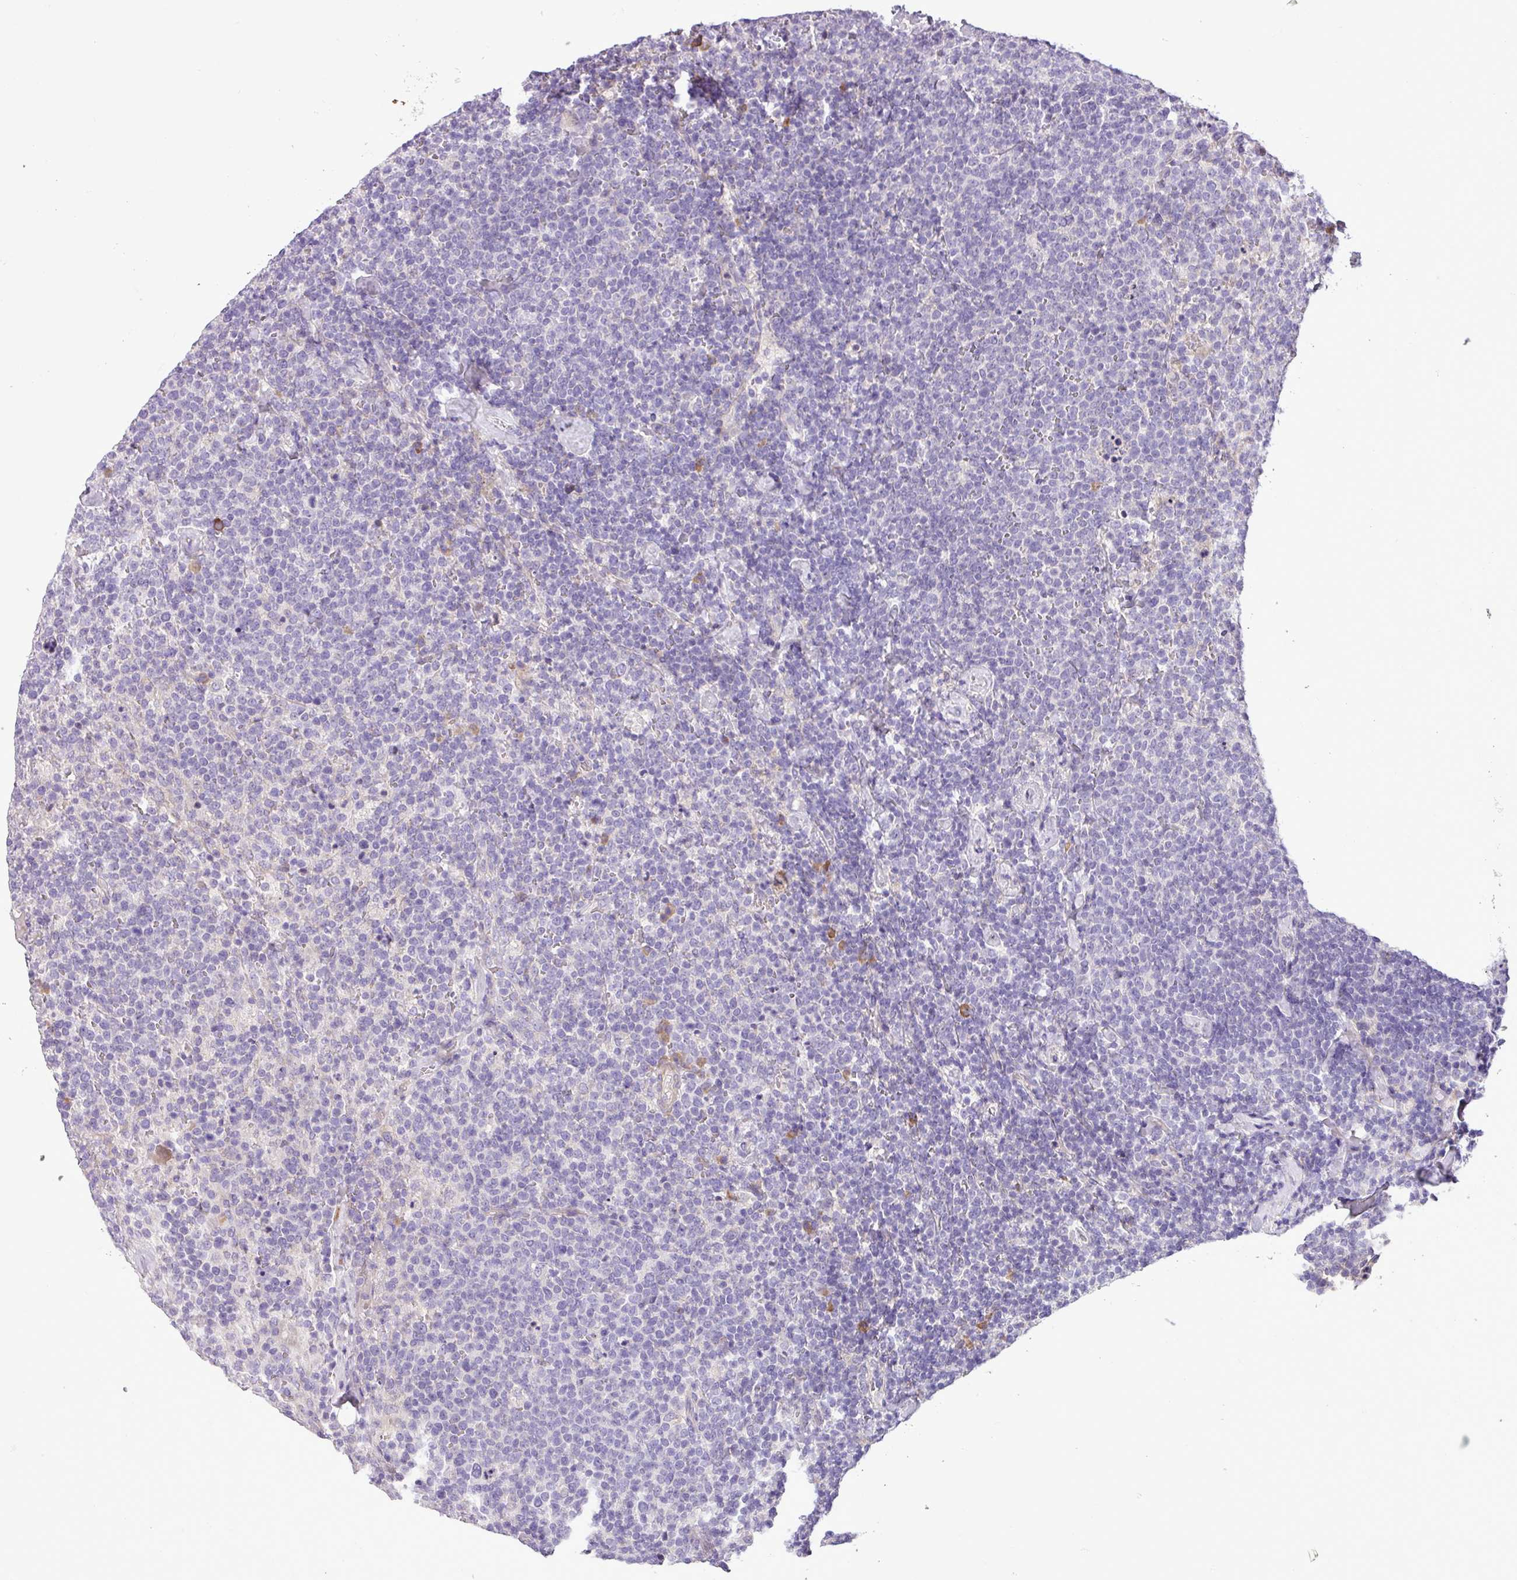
{"staining": {"intensity": "negative", "quantity": "none", "location": "none"}, "tissue": "lymphoma", "cell_type": "Tumor cells", "image_type": "cancer", "snomed": [{"axis": "morphology", "description": "Malignant lymphoma, non-Hodgkin's type, High grade"}, {"axis": "topography", "description": "Lymph node"}], "caption": "This histopathology image is of high-grade malignant lymphoma, non-Hodgkin's type stained with IHC to label a protein in brown with the nuclei are counter-stained blue. There is no expression in tumor cells. (DAB IHC visualized using brightfield microscopy, high magnification).", "gene": "MOCS3", "patient": {"sex": "male", "age": 61}}